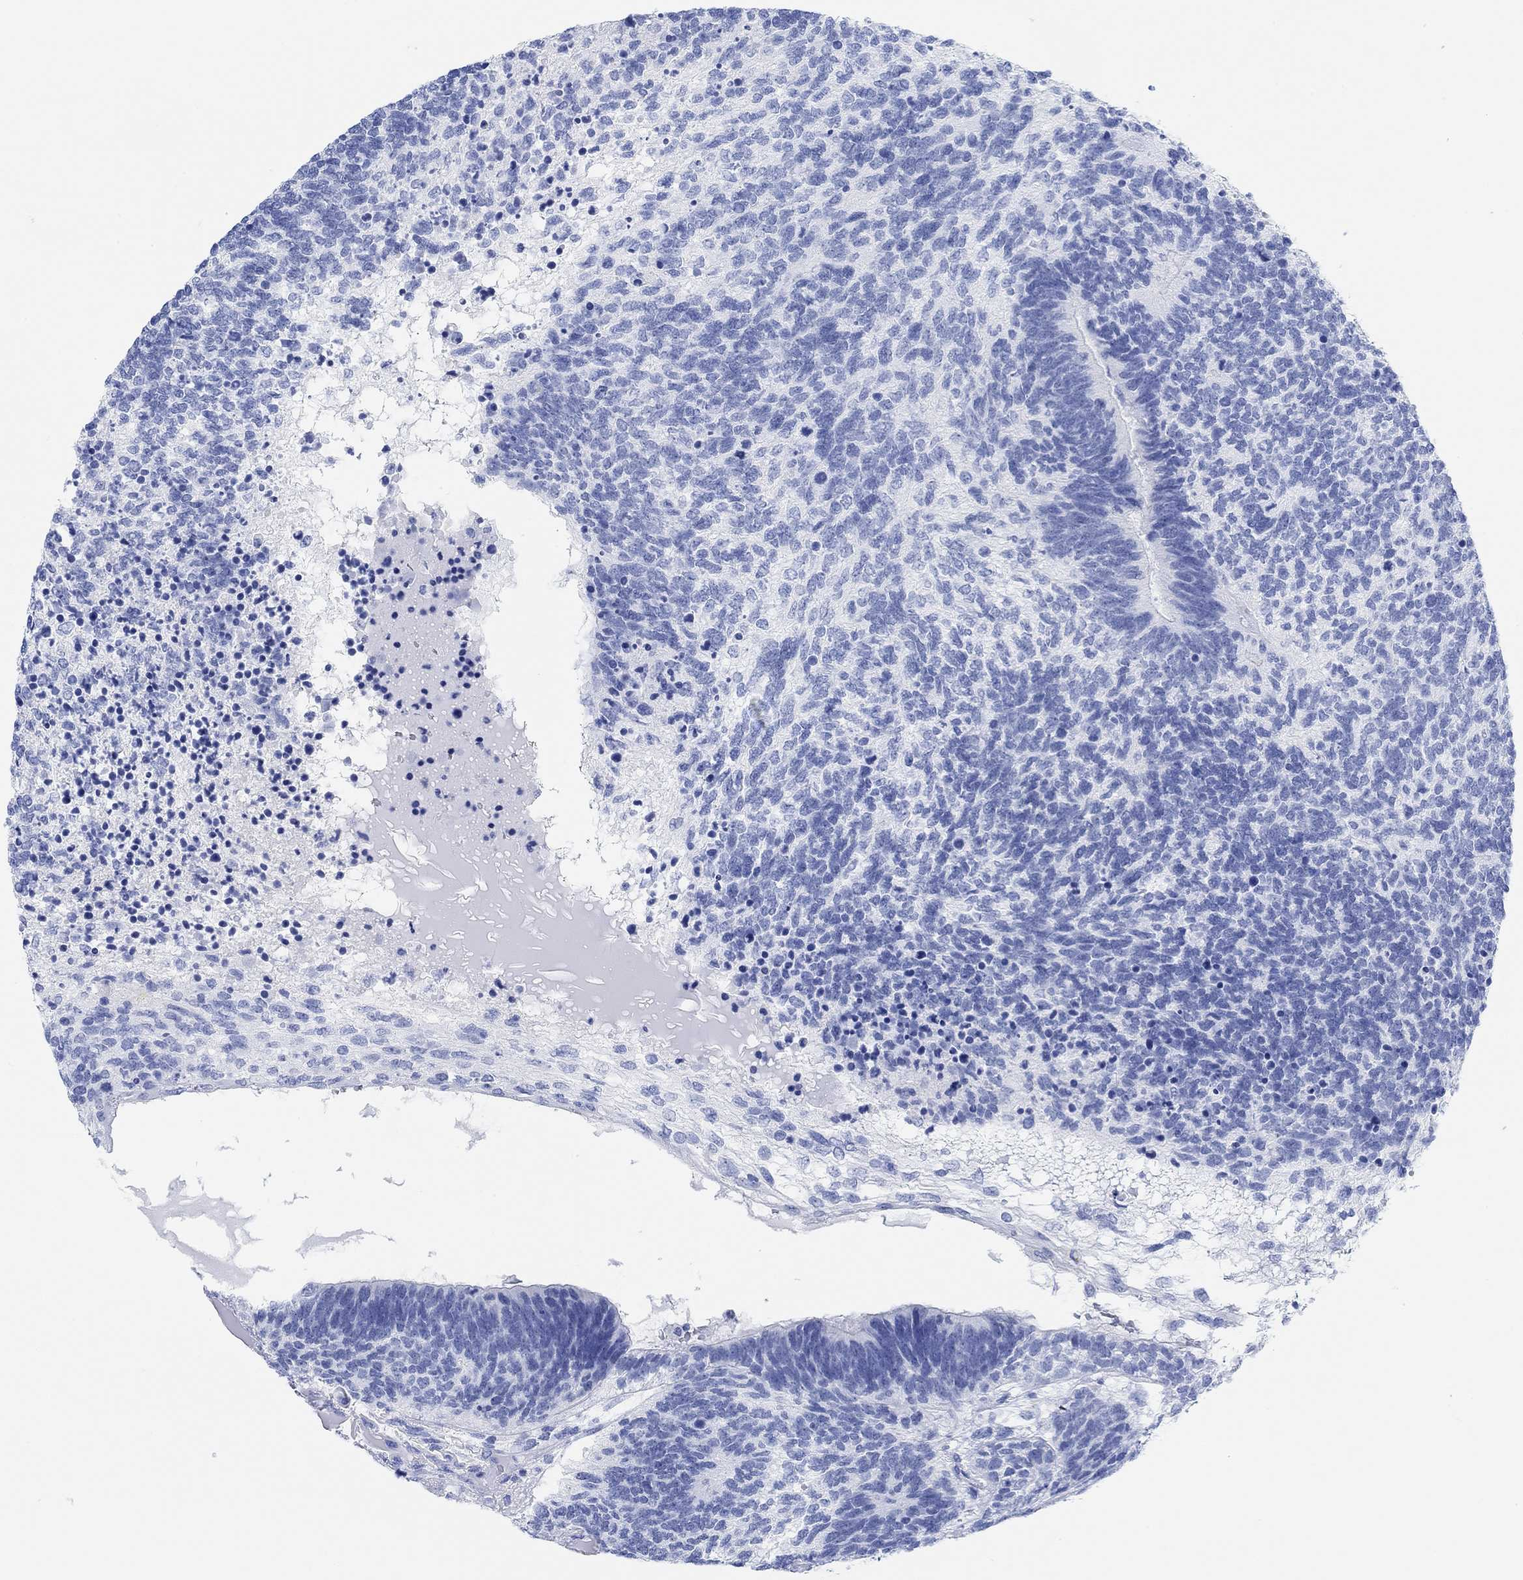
{"staining": {"intensity": "negative", "quantity": "none", "location": "none"}, "tissue": "testis cancer", "cell_type": "Tumor cells", "image_type": "cancer", "snomed": [{"axis": "morphology", "description": "Seminoma, NOS"}, {"axis": "morphology", "description": "Carcinoma, Embryonal, NOS"}, {"axis": "topography", "description": "Testis"}], "caption": "Testis seminoma was stained to show a protein in brown. There is no significant positivity in tumor cells.", "gene": "ANKRD33", "patient": {"sex": "male", "age": 41}}